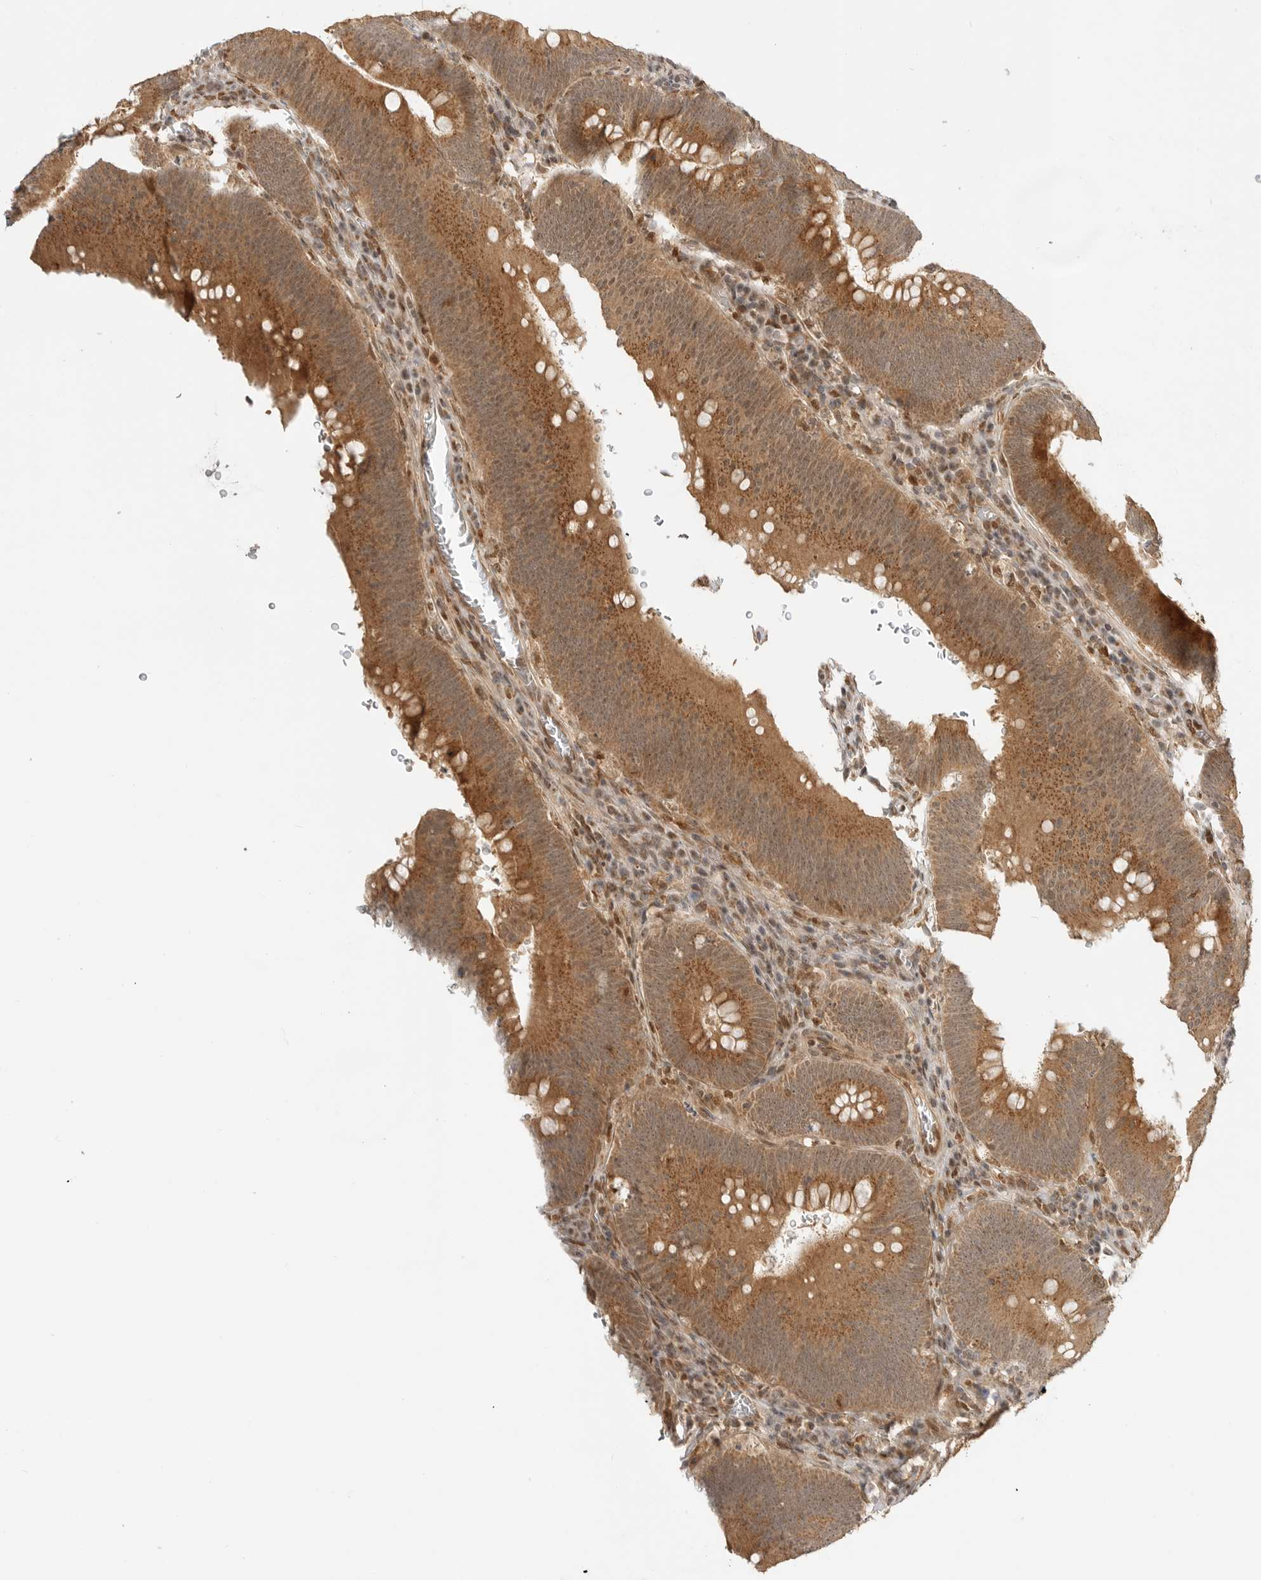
{"staining": {"intensity": "moderate", "quantity": ">75%", "location": "cytoplasmic/membranous"}, "tissue": "colorectal cancer", "cell_type": "Tumor cells", "image_type": "cancer", "snomed": [{"axis": "morphology", "description": "Normal tissue, NOS"}, {"axis": "topography", "description": "Colon"}], "caption": "A micrograph of human colorectal cancer stained for a protein exhibits moderate cytoplasmic/membranous brown staining in tumor cells.", "gene": "ALKAL1", "patient": {"sex": "female", "age": 82}}